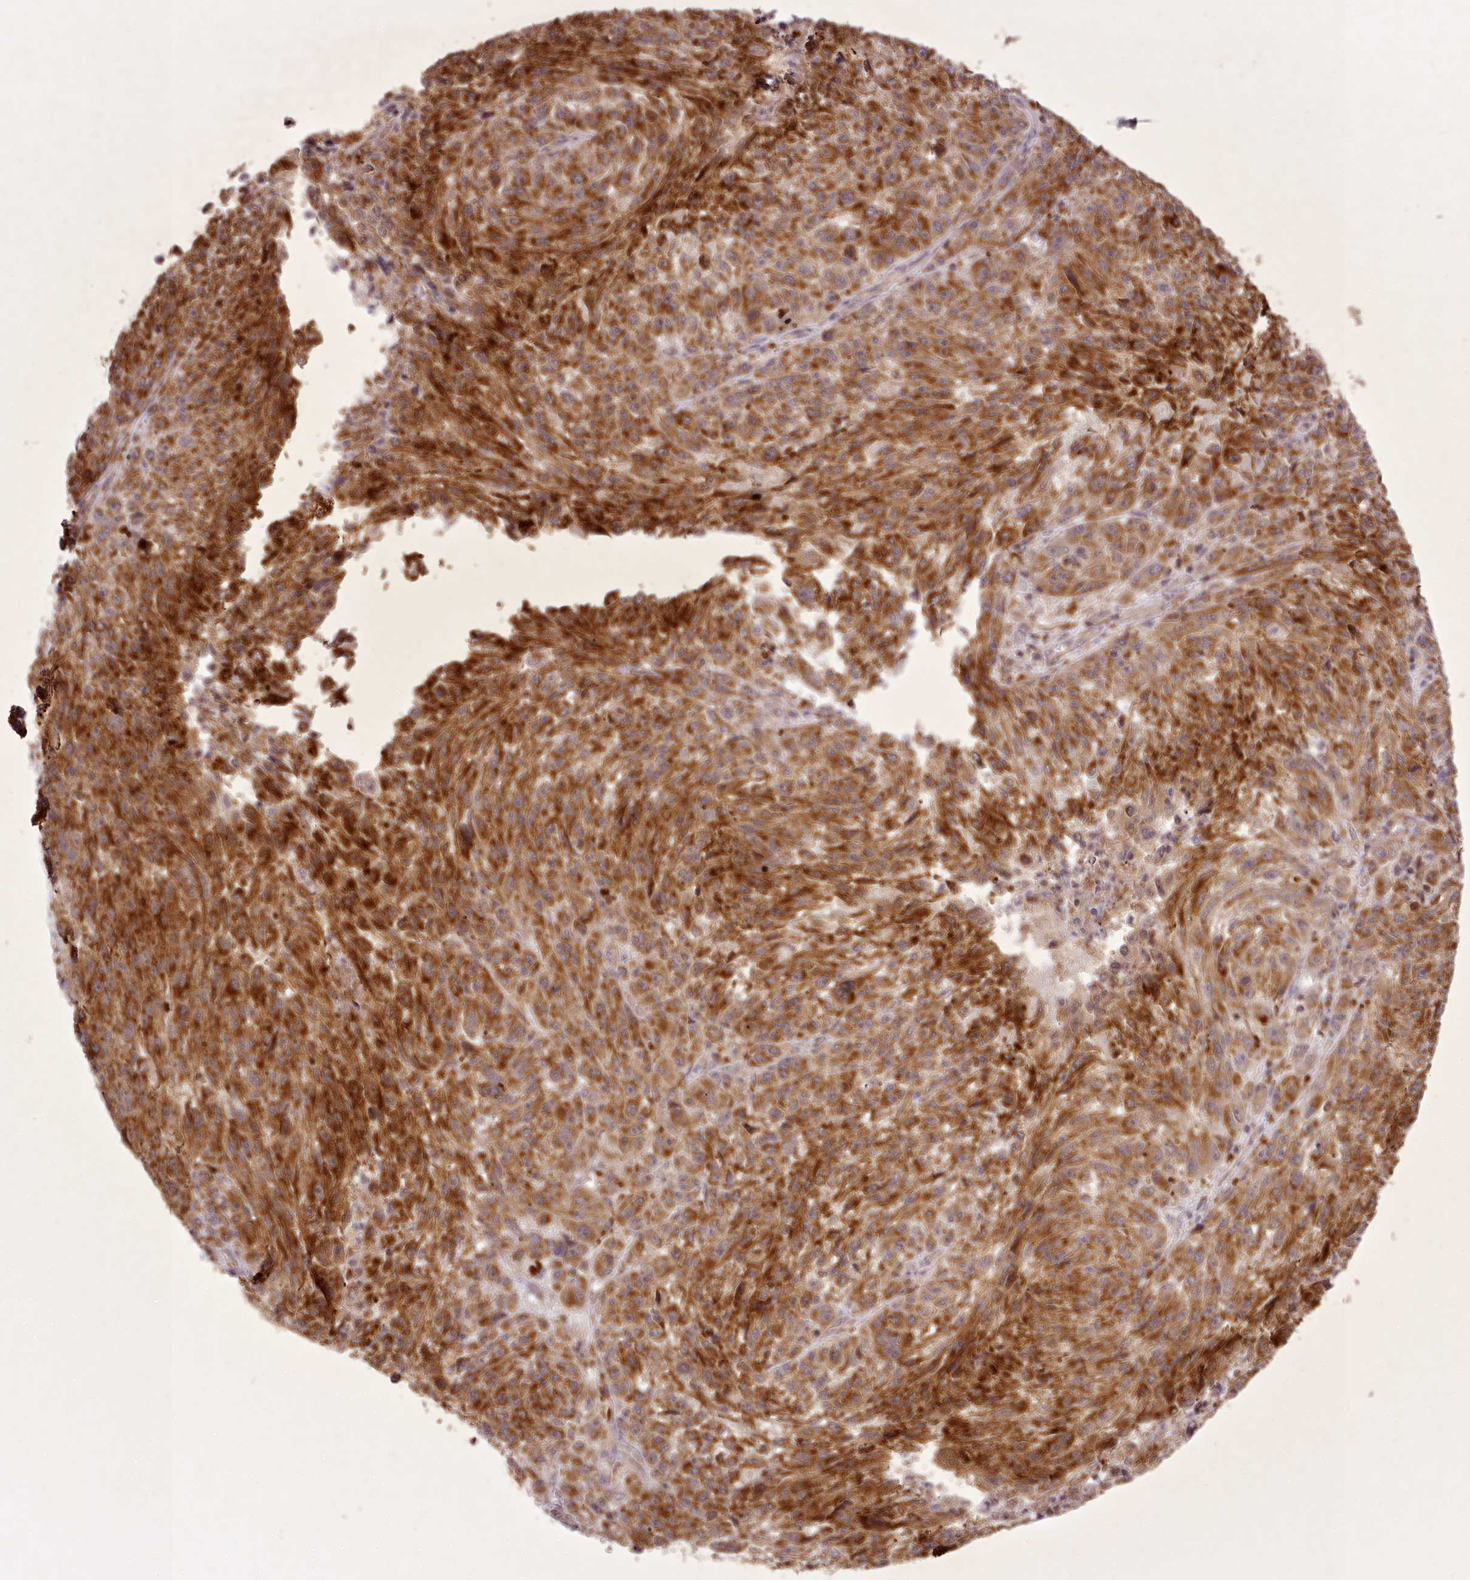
{"staining": {"intensity": "strong", "quantity": ">75%", "location": "cytoplasmic/membranous"}, "tissue": "melanoma", "cell_type": "Tumor cells", "image_type": "cancer", "snomed": [{"axis": "morphology", "description": "Malignant melanoma, NOS"}, {"axis": "topography", "description": "Skin"}], "caption": "Human malignant melanoma stained for a protein (brown) exhibits strong cytoplasmic/membranous positive positivity in about >75% of tumor cells.", "gene": "CHCHD2", "patient": {"sex": "male", "age": 53}}